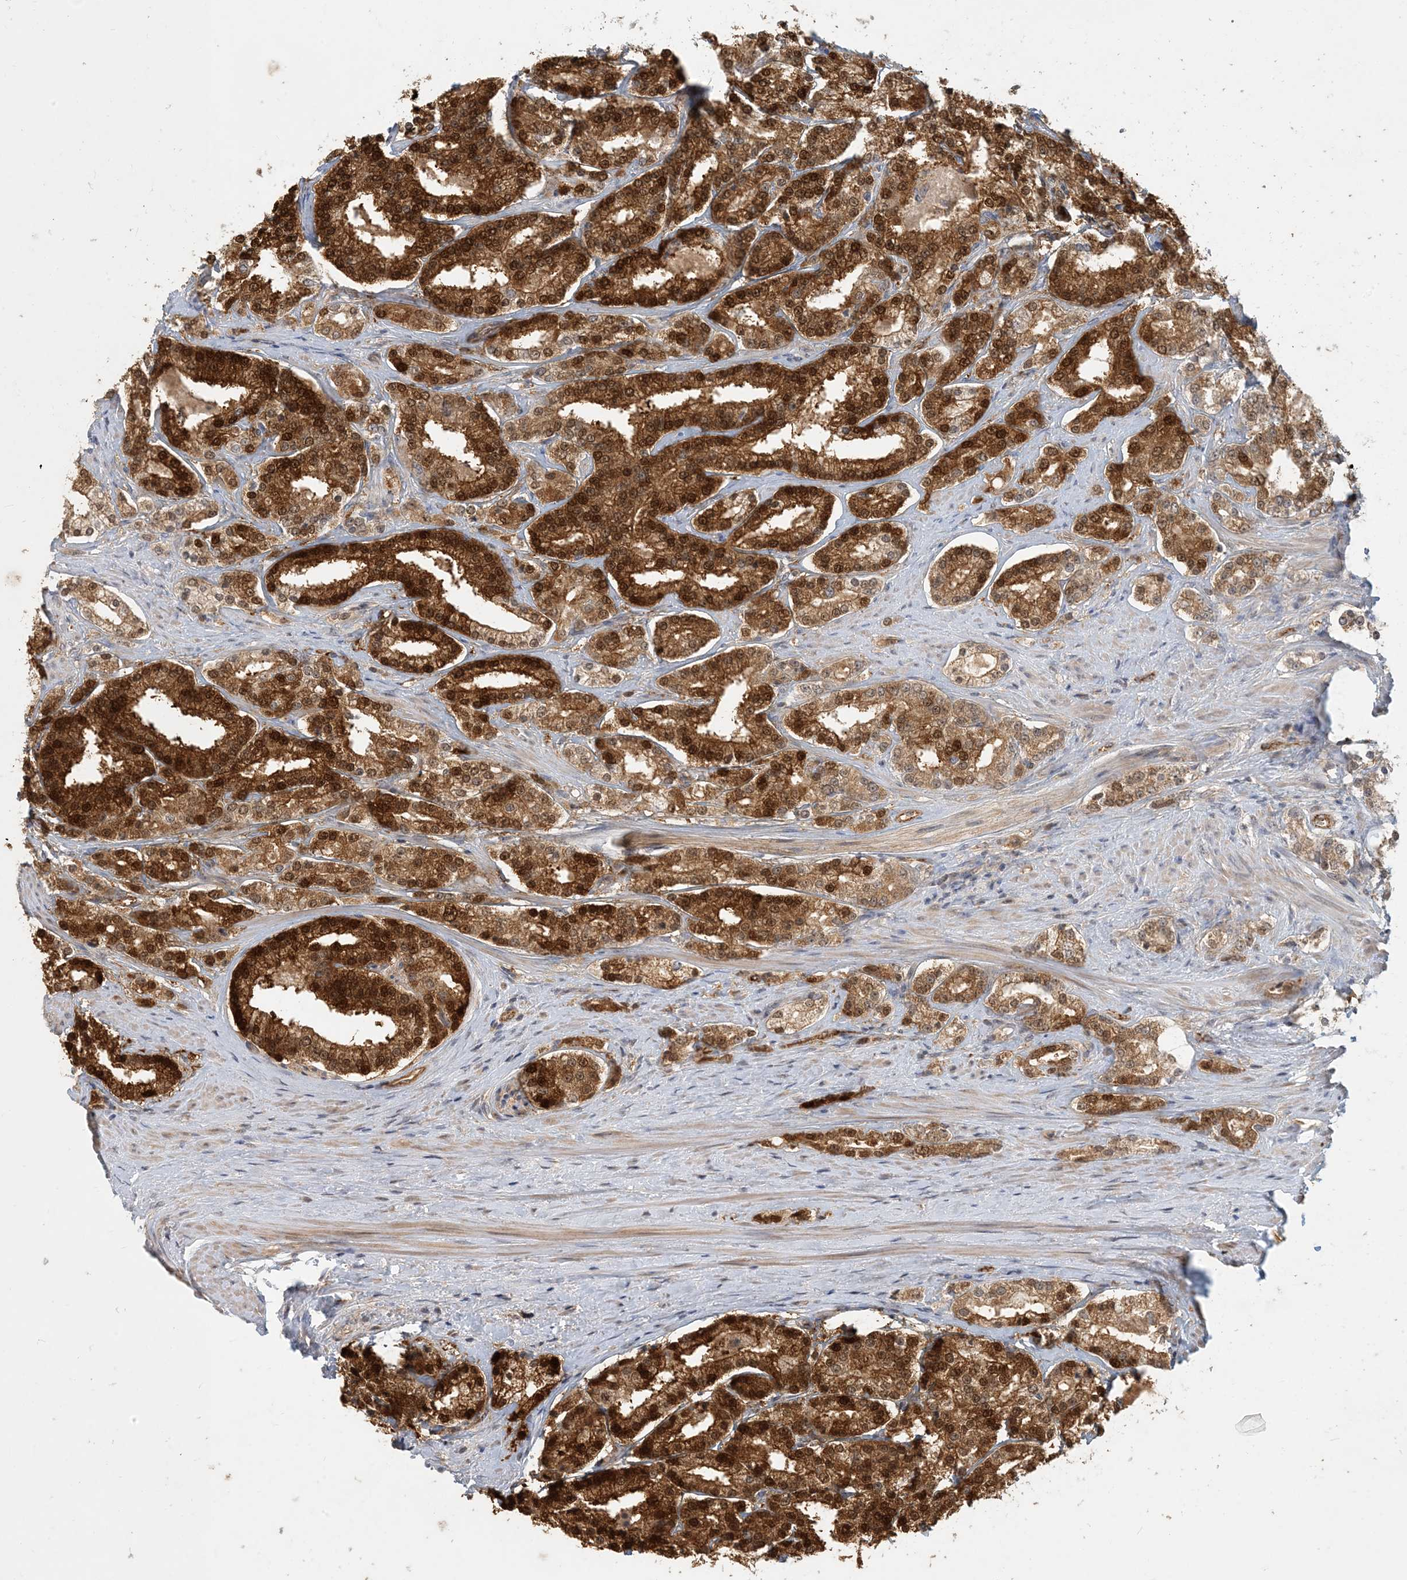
{"staining": {"intensity": "strong", "quantity": ">75%", "location": "cytoplasmic/membranous,nuclear"}, "tissue": "prostate cancer", "cell_type": "Tumor cells", "image_type": "cancer", "snomed": [{"axis": "morphology", "description": "Normal tissue, NOS"}, {"axis": "morphology", "description": "Adenocarcinoma, High grade"}, {"axis": "topography", "description": "Prostate"}], "caption": "This is an image of IHC staining of prostate high-grade adenocarcinoma, which shows strong staining in the cytoplasmic/membranous and nuclear of tumor cells.", "gene": "ZBTB3", "patient": {"sex": "male", "age": 83}}